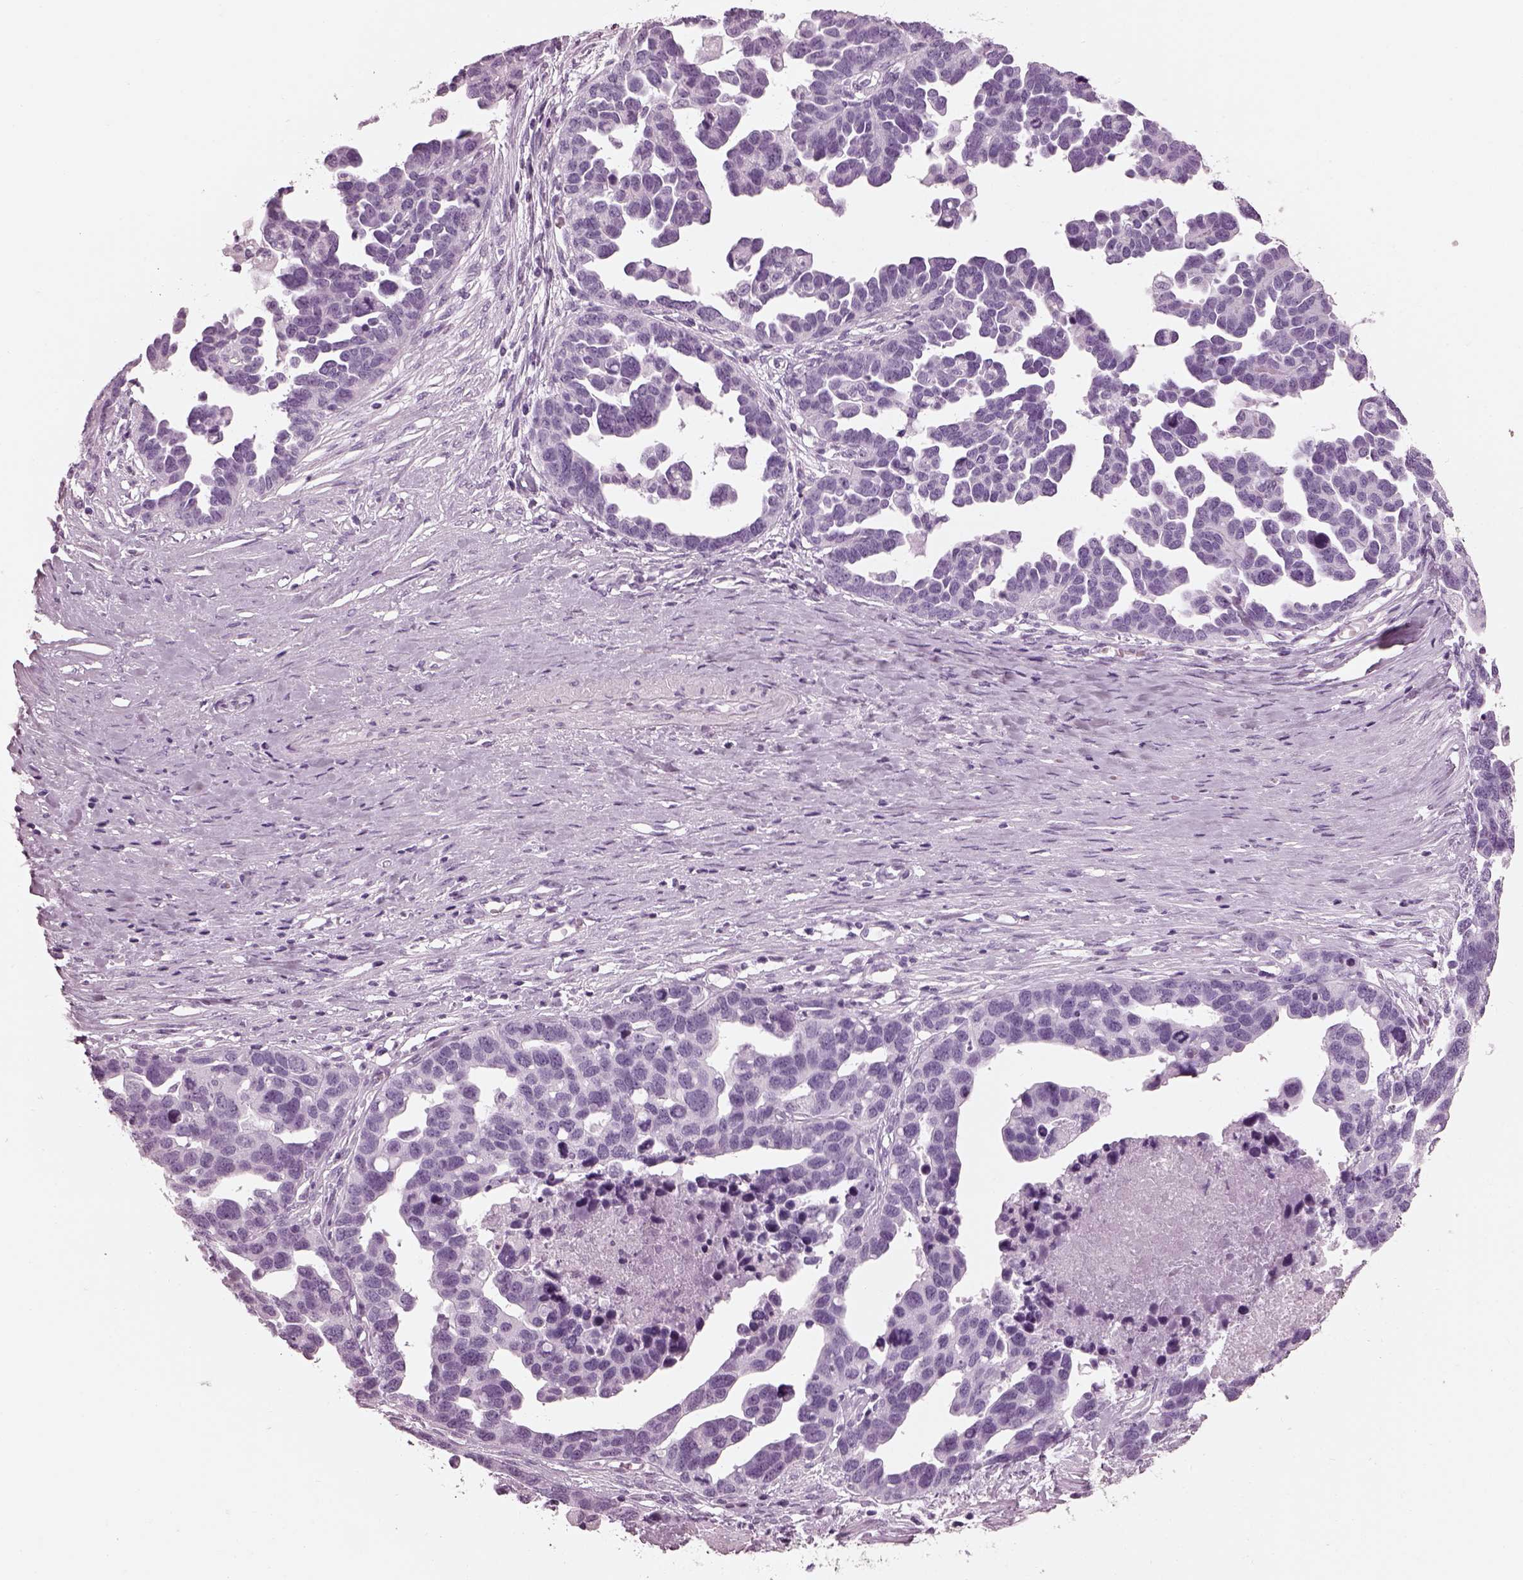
{"staining": {"intensity": "negative", "quantity": "none", "location": "none"}, "tissue": "ovarian cancer", "cell_type": "Tumor cells", "image_type": "cancer", "snomed": [{"axis": "morphology", "description": "Cystadenocarcinoma, serous, NOS"}, {"axis": "topography", "description": "Ovary"}], "caption": "Protein analysis of serous cystadenocarcinoma (ovarian) reveals no significant staining in tumor cells. The staining was performed using DAB (3,3'-diaminobenzidine) to visualize the protein expression in brown, while the nuclei were stained in blue with hematoxylin (Magnification: 20x).", "gene": "TCHHL1", "patient": {"sex": "female", "age": 54}}